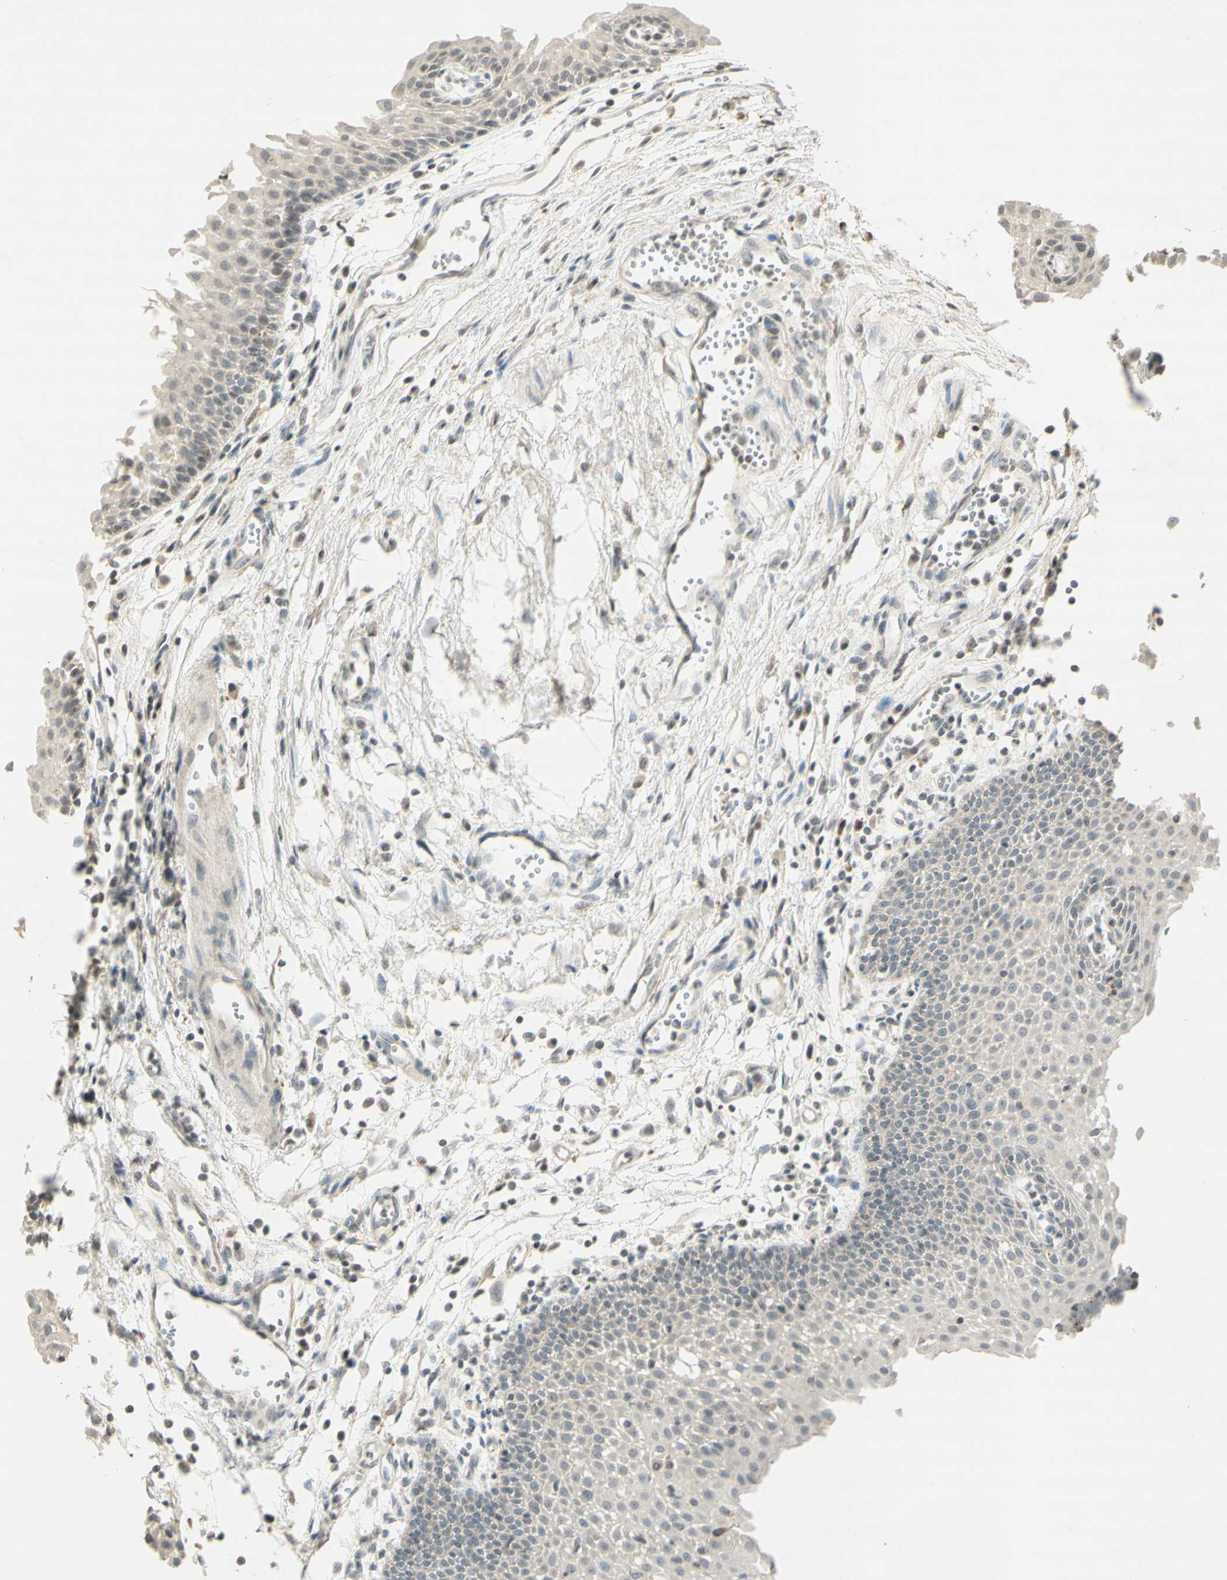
{"staining": {"intensity": "negative", "quantity": "none", "location": "none"}, "tissue": "urothelial cancer", "cell_type": "Tumor cells", "image_type": "cancer", "snomed": [{"axis": "morphology", "description": "Urothelial carcinoma, High grade"}, {"axis": "topography", "description": "Urinary bladder"}], "caption": "Image shows no protein expression in tumor cells of urothelial carcinoma (high-grade) tissue.", "gene": "GLI1", "patient": {"sex": "female", "age": 85}}